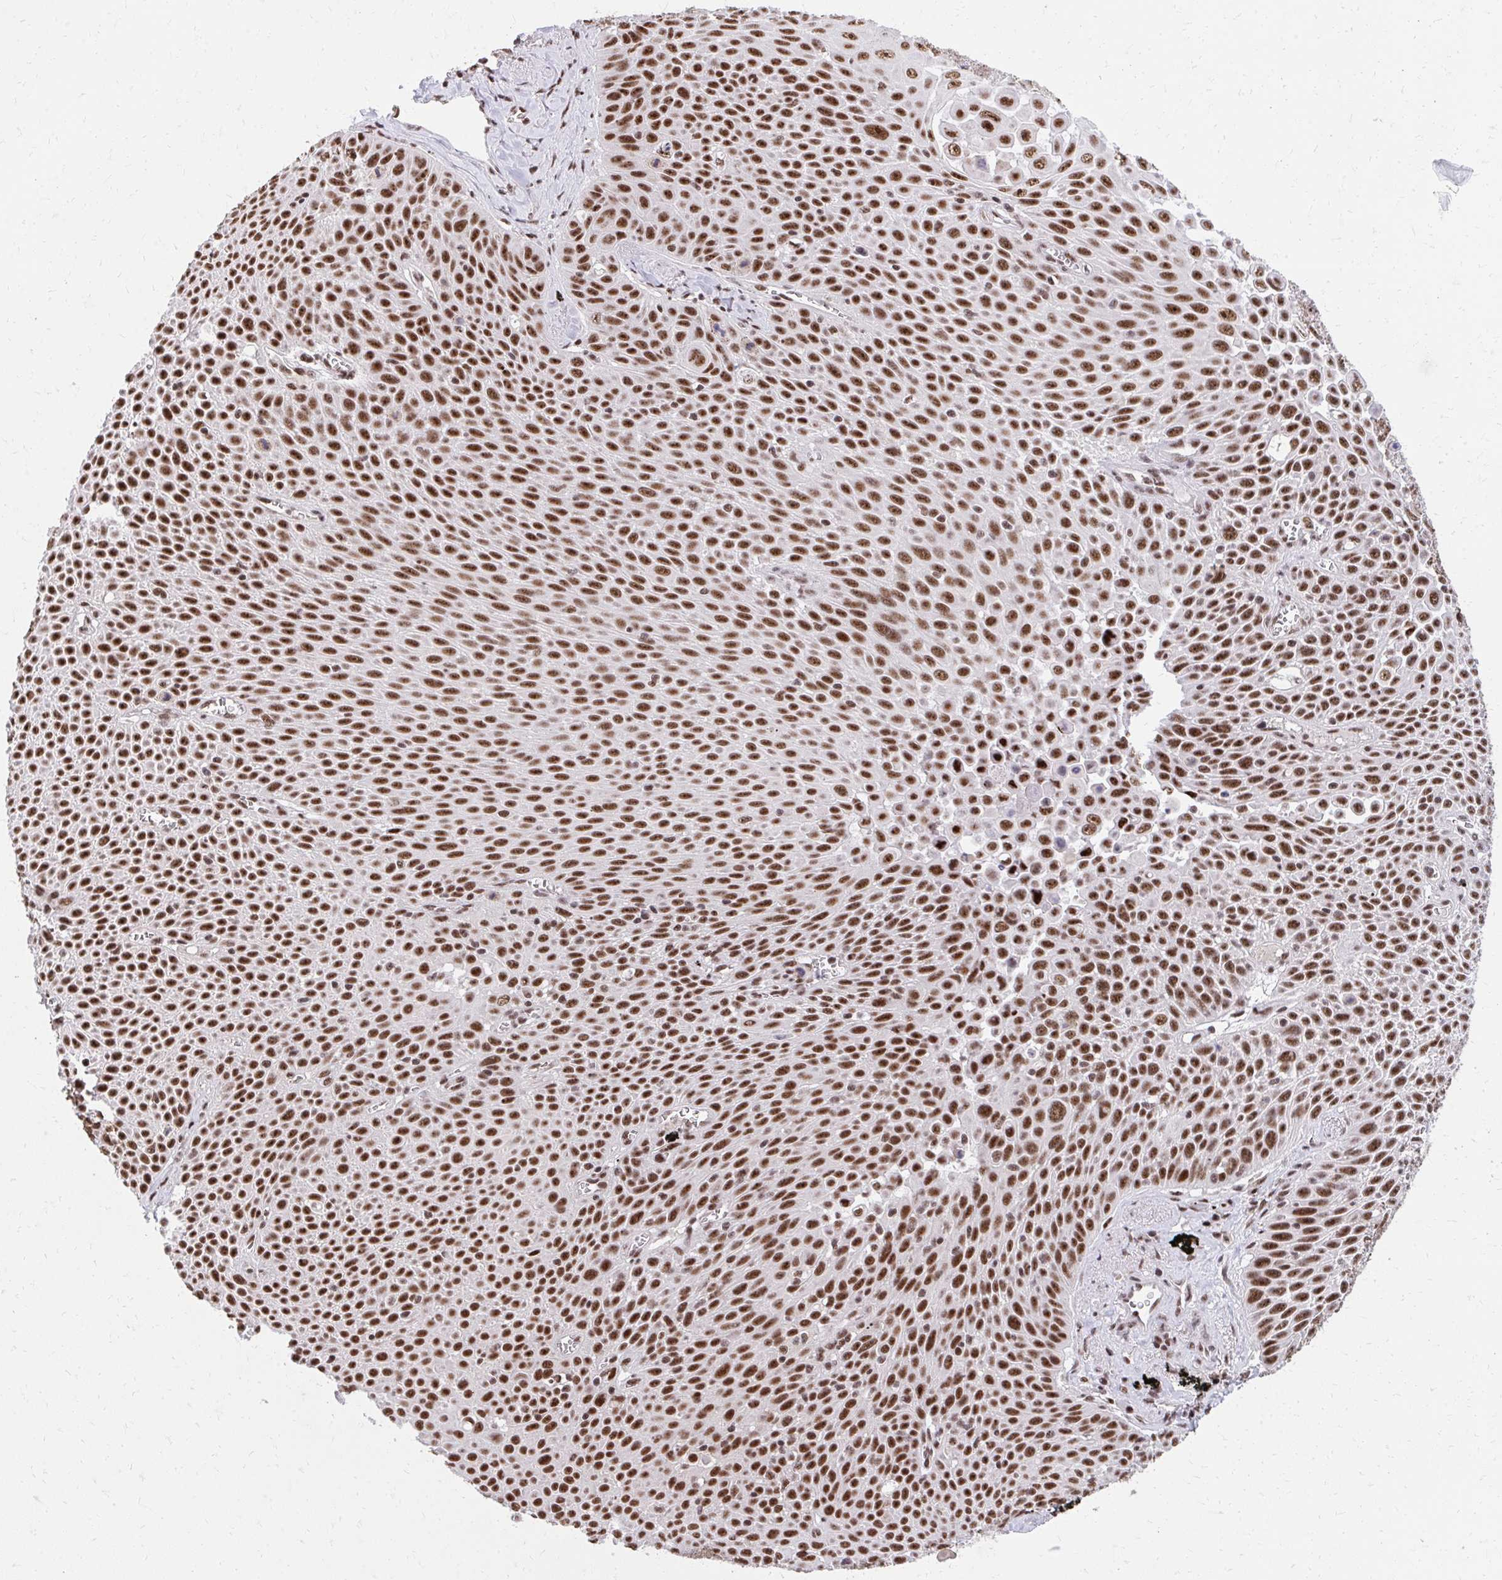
{"staining": {"intensity": "strong", "quantity": ">75%", "location": "nuclear"}, "tissue": "lung cancer", "cell_type": "Tumor cells", "image_type": "cancer", "snomed": [{"axis": "morphology", "description": "Squamous cell carcinoma, NOS"}, {"axis": "morphology", "description": "Squamous cell carcinoma, metastatic, NOS"}, {"axis": "topography", "description": "Lymph node"}, {"axis": "topography", "description": "Lung"}], "caption": "Immunohistochemical staining of metastatic squamous cell carcinoma (lung) shows high levels of strong nuclear protein positivity in about >75% of tumor cells.", "gene": "SYNE4", "patient": {"sex": "female", "age": 62}}